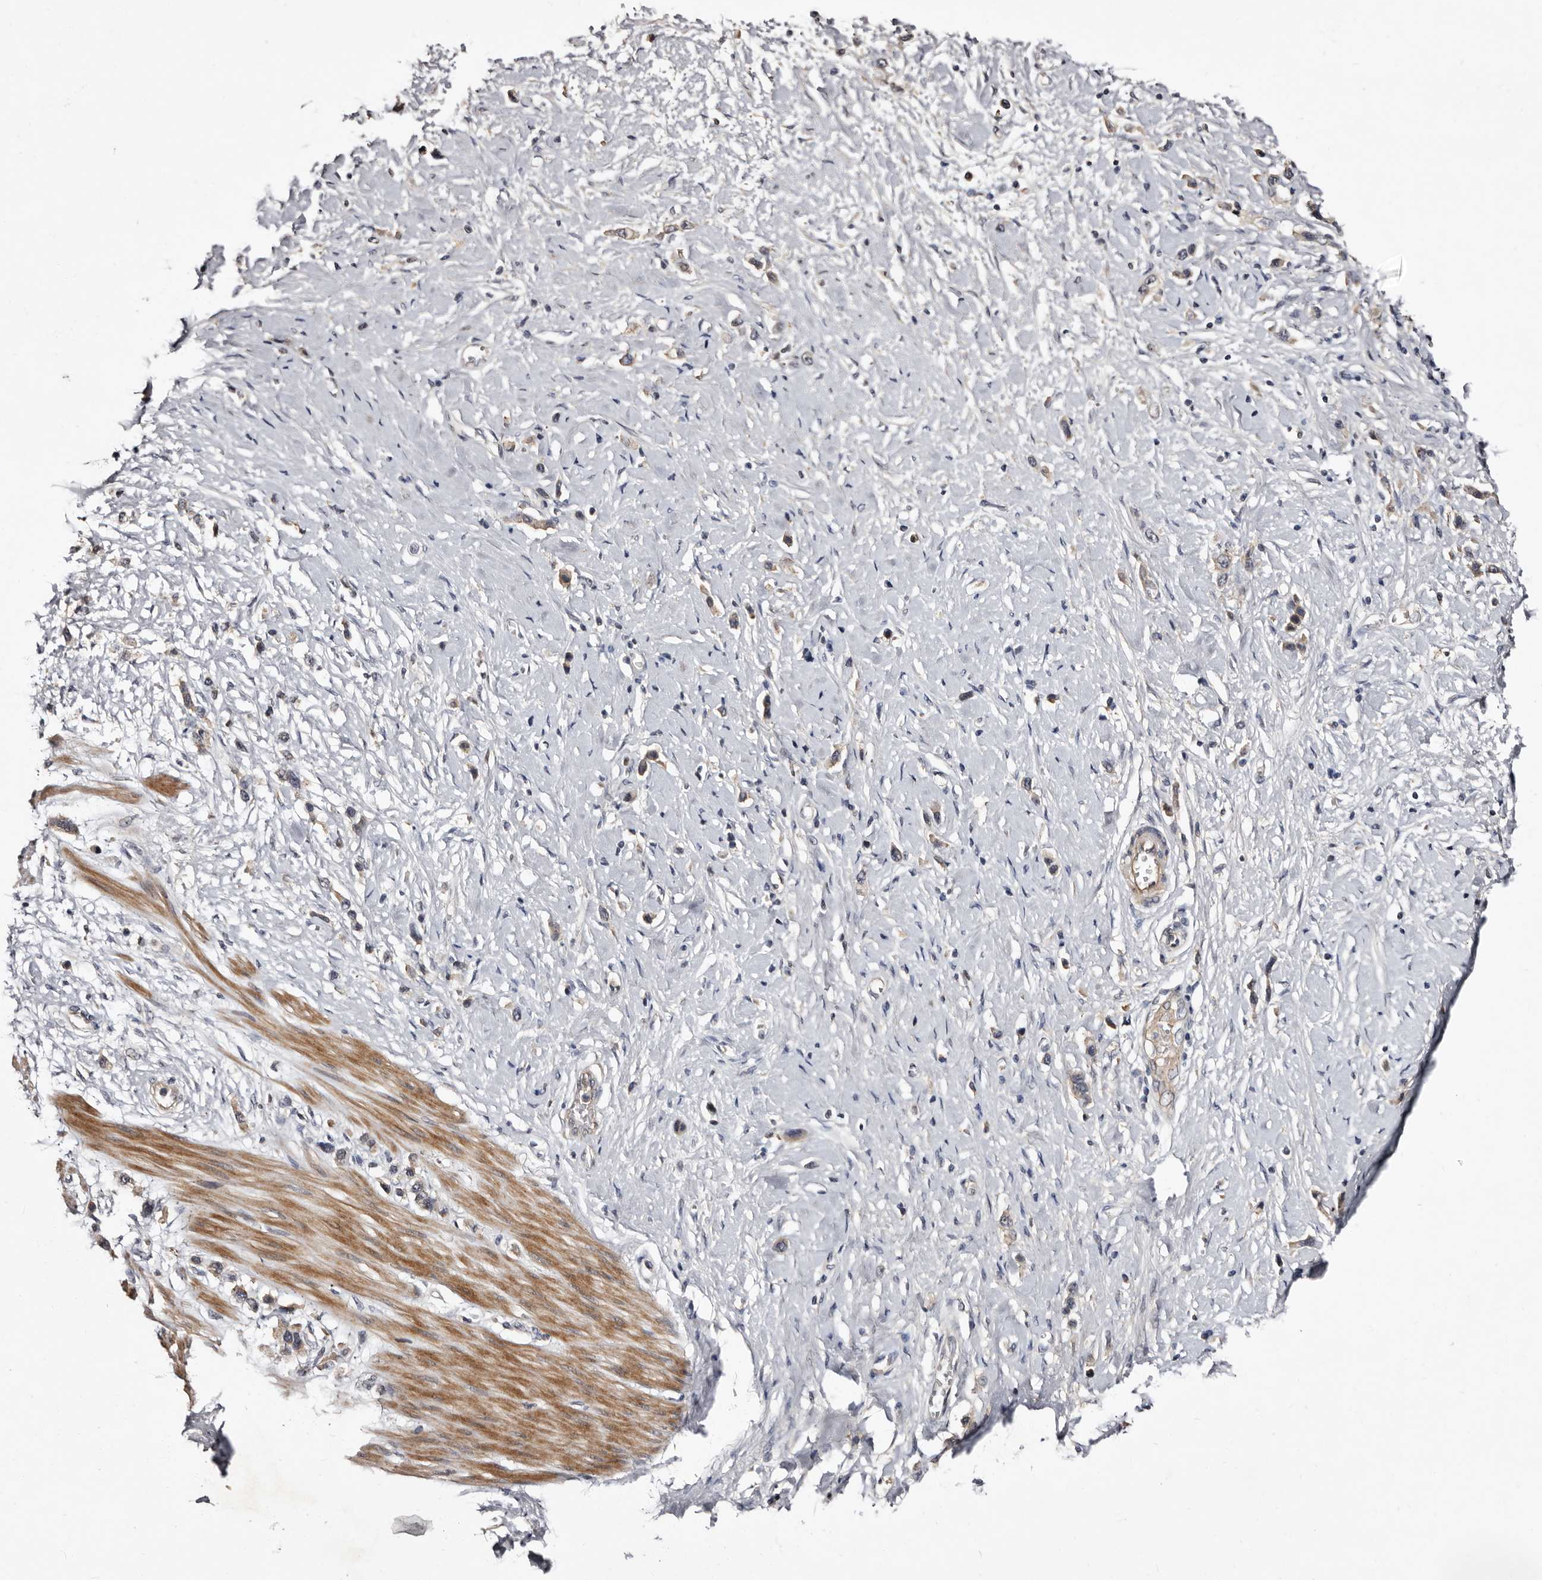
{"staining": {"intensity": "weak", "quantity": "<25%", "location": "cytoplasmic/membranous"}, "tissue": "stomach cancer", "cell_type": "Tumor cells", "image_type": "cancer", "snomed": [{"axis": "morphology", "description": "Adenocarcinoma, NOS"}, {"axis": "topography", "description": "Stomach"}], "caption": "IHC of stomach adenocarcinoma reveals no positivity in tumor cells.", "gene": "LANCL2", "patient": {"sex": "female", "age": 65}}